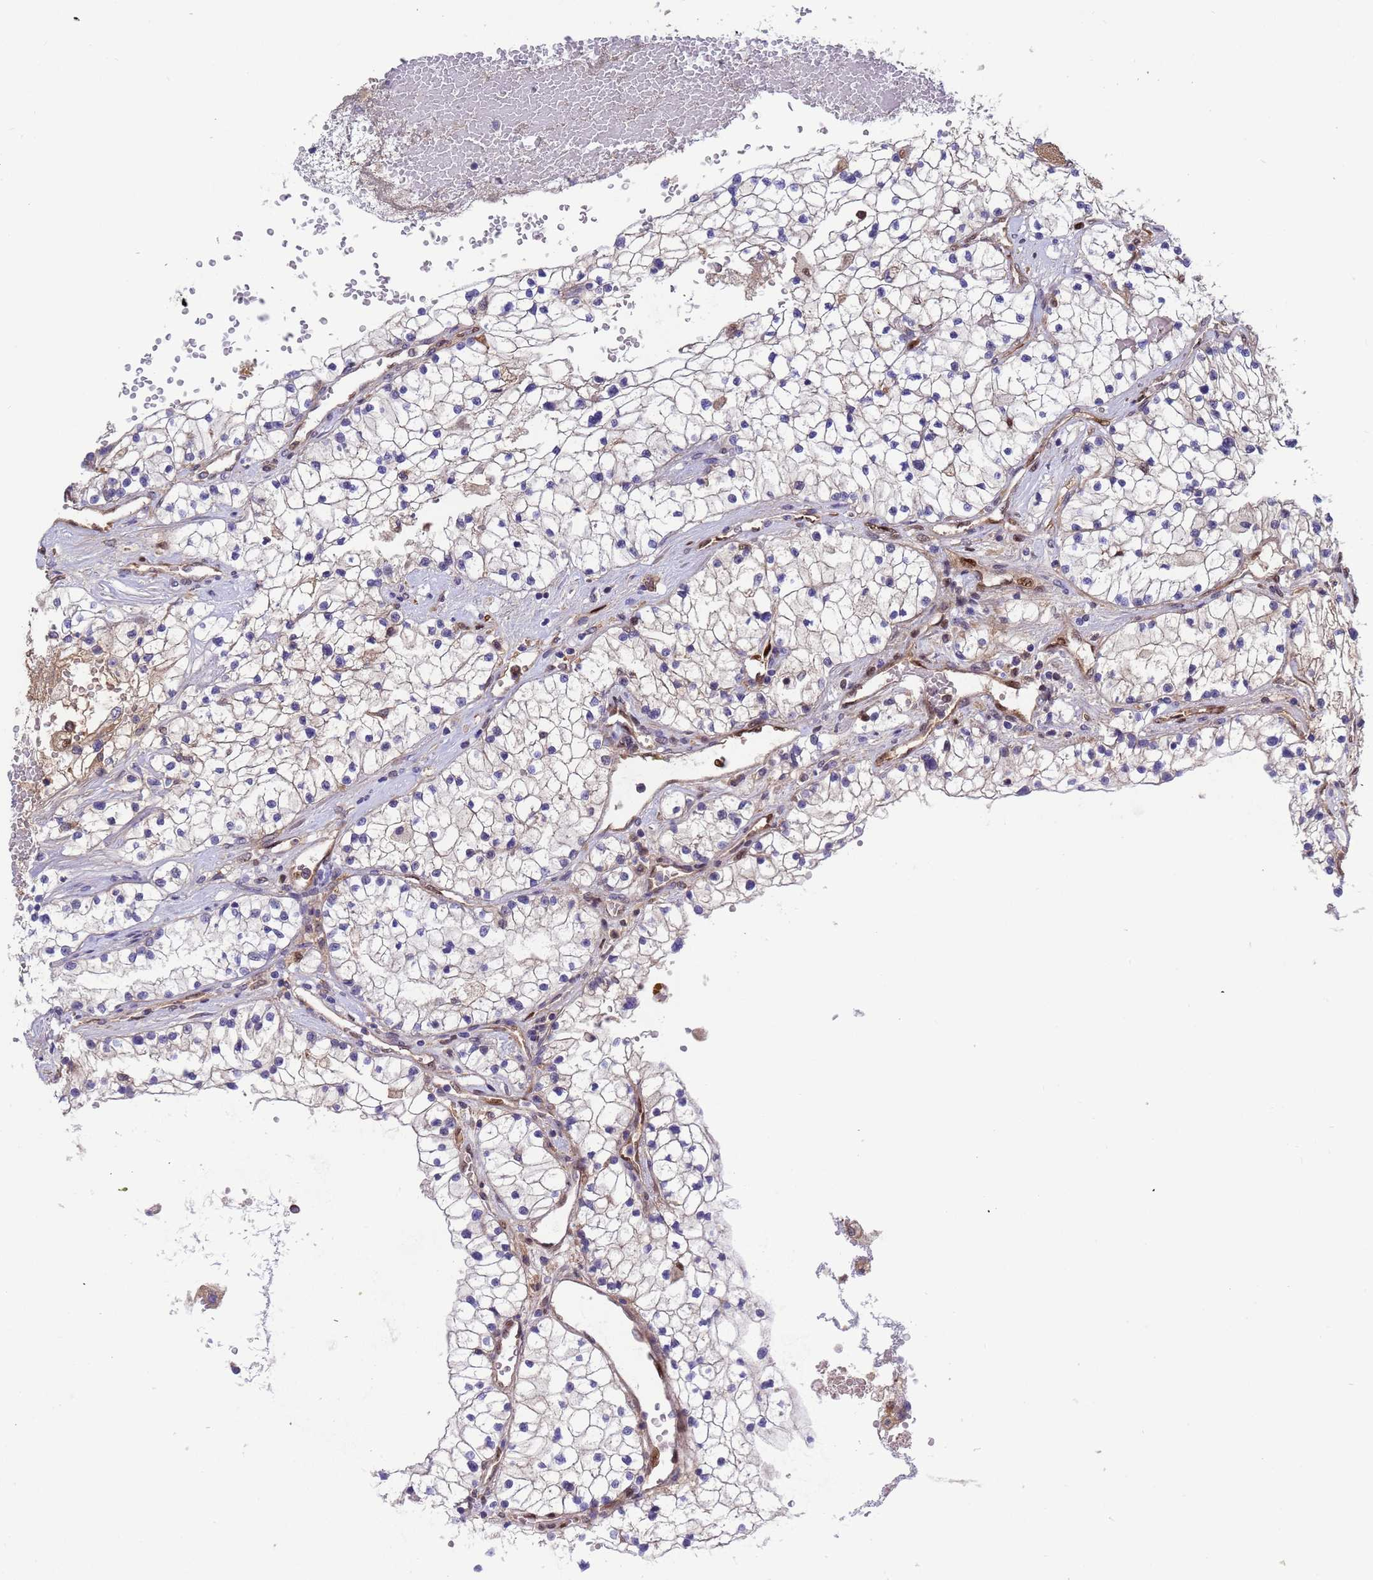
{"staining": {"intensity": "negative", "quantity": "none", "location": "none"}, "tissue": "renal cancer", "cell_type": "Tumor cells", "image_type": "cancer", "snomed": [{"axis": "morphology", "description": "Normal tissue, NOS"}, {"axis": "morphology", "description": "Adenocarcinoma, NOS"}, {"axis": "topography", "description": "Kidney"}], "caption": "IHC image of neoplastic tissue: human adenocarcinoma (renal) stained with DAB exhibits no significant protein expression in tumor cells. (DAB immunohistochemistry with hematoxylin counter stain).", "gene": "FOXRED1", "patient": {"sex": "male", "age": 68}}